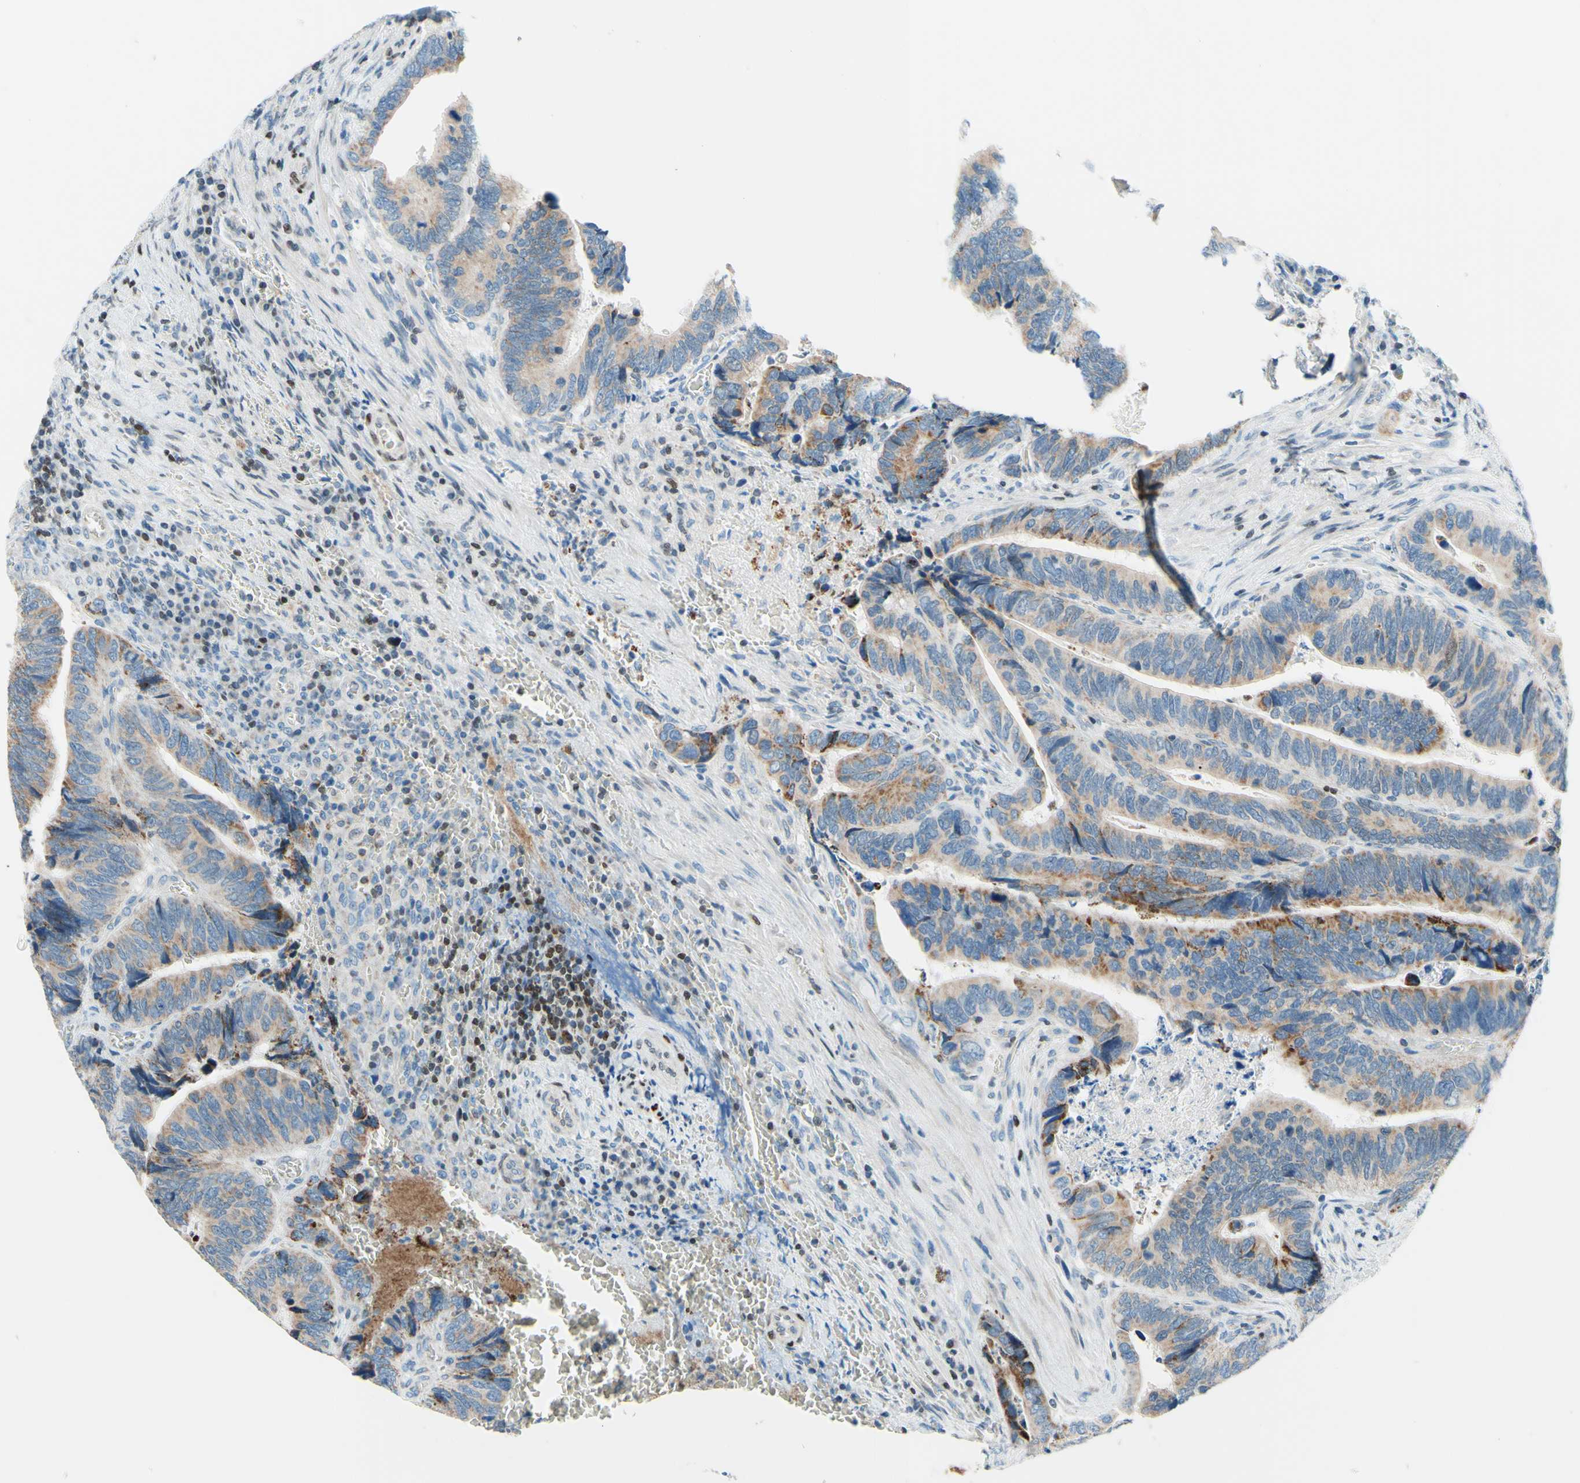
{"staining": {"intensity": "moderate", "quantity": ">75%", "location": "cytoplasmic/membranous"}, "tissue": "colorectal cancer", "cell_type": "Tumor cells", "image_type": "cancer", "snomed": [{"axis": "morphology", "description": "Adenocarcinoma, NOS"}, {"axis": "topography", "description": "Colon"}], "caption": "A medium amount of moderate cytoplasmic/membranous staining is seen in about >75% of tumor cells in colorectal cancer tissue. (Stains: DAB (3,3'-diaminobenzidine) in brown, nuclei in blue, Microscopy: brightfield microscopy at high magnification).", "gene": "CBX7", "patient": {"sex": "male", "age": 72}}